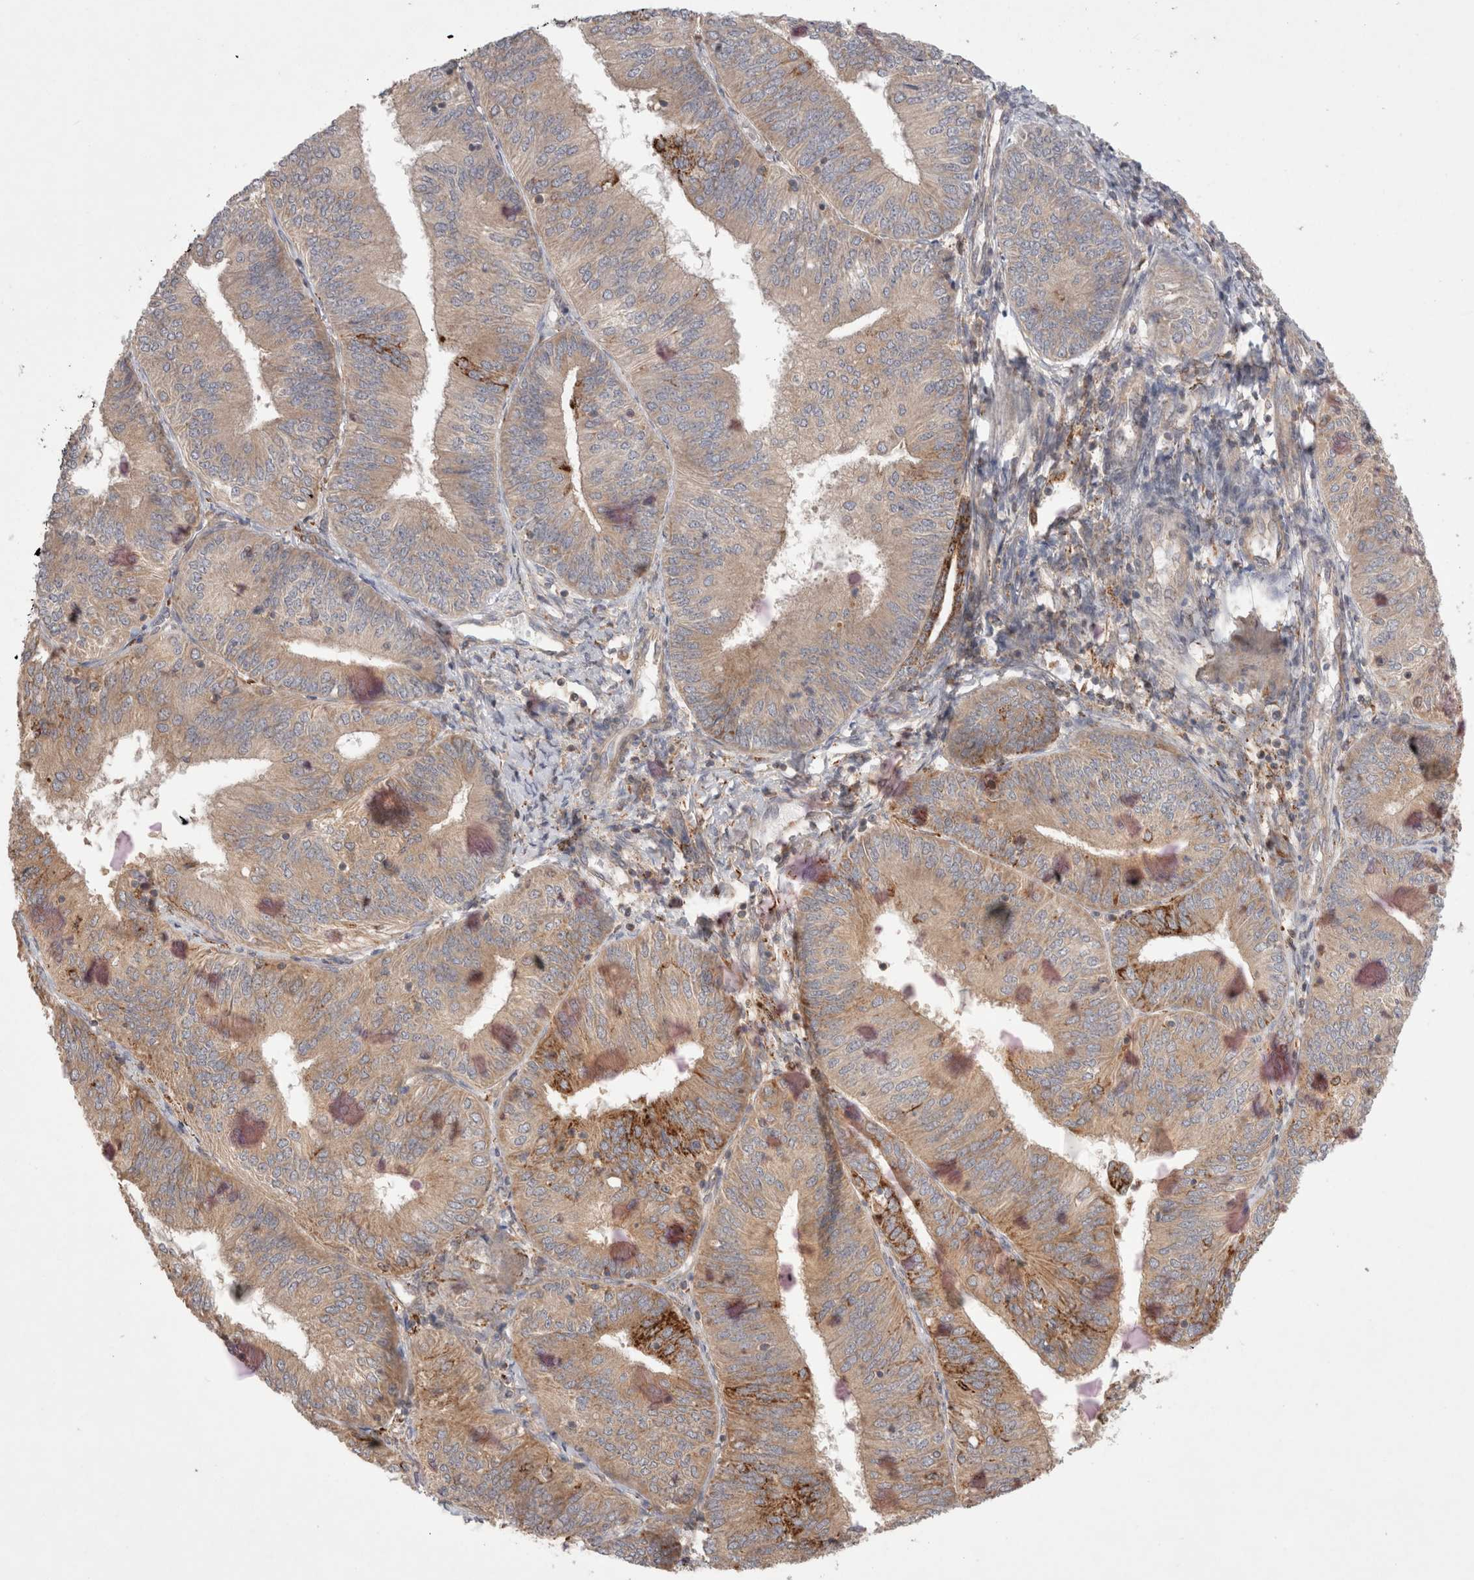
{"staining": {"intensity": "moderate", "quantity": ">75%", "location": "cytoplasmic/membranous"}, "tissue": "endometrial cancer", "cell_type": "Tumor cells", "image_type": "cancer", "snomed": [{"axis": "morphology", "description": "Adenocarcinoma, NOS"}, {"axis": "topography", "description": "Endometrium"}], "caption": "An image of adenocarcinoma (endometrial) stained for a protein demonstrates moderate cytoplasmic/membranous brown staining in tumor cells. The staining was performed using DAB to visualize the protein expression in brown, while the nuclei were stained in blue with hematoxylin (Magnification: 20x).", "gene": "HROB", "patient": {"sex": "female", "age": 58}}